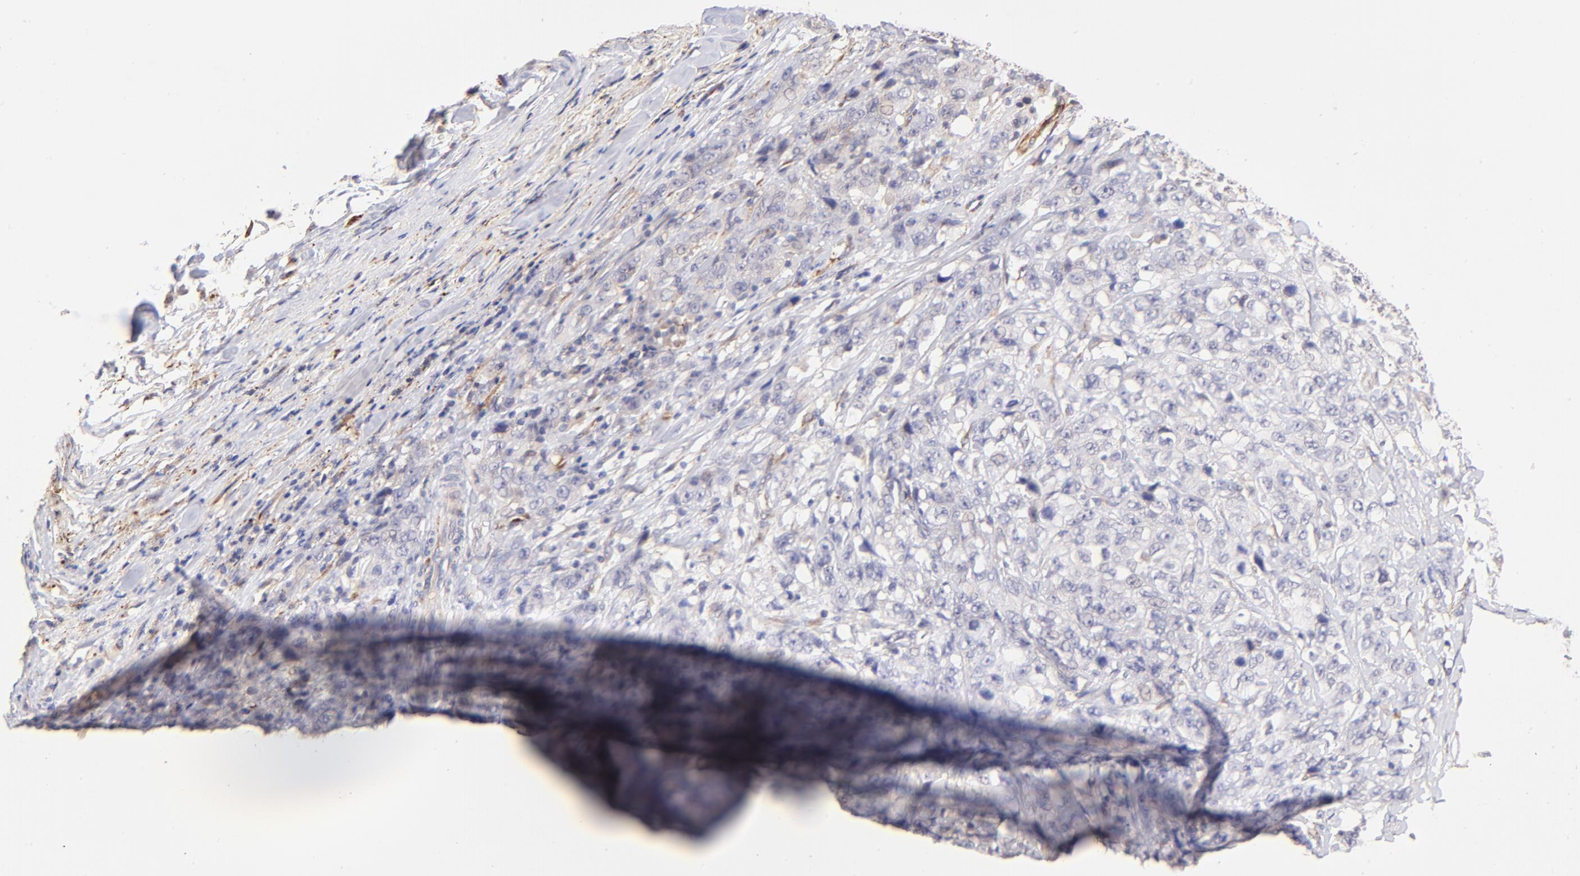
{"staining": {"intensity": "negative", "quantity": "none", "location": "none"}, "tissue": "stomach cancer", "cell_type": "Tumor cells", "image_type": "cancer", "snomed": [{"axis": "morphology", "description": "Adenocarcinoma, NOS"}, {"axis": "topography", "description": "Stomach"}], "caption": "Histopathology image shows no protein positivity in tumor cells of stomach adenocarcinoma tissue.", "gene": "SPARC", "patient": {"sex": "male", "age": 48}}